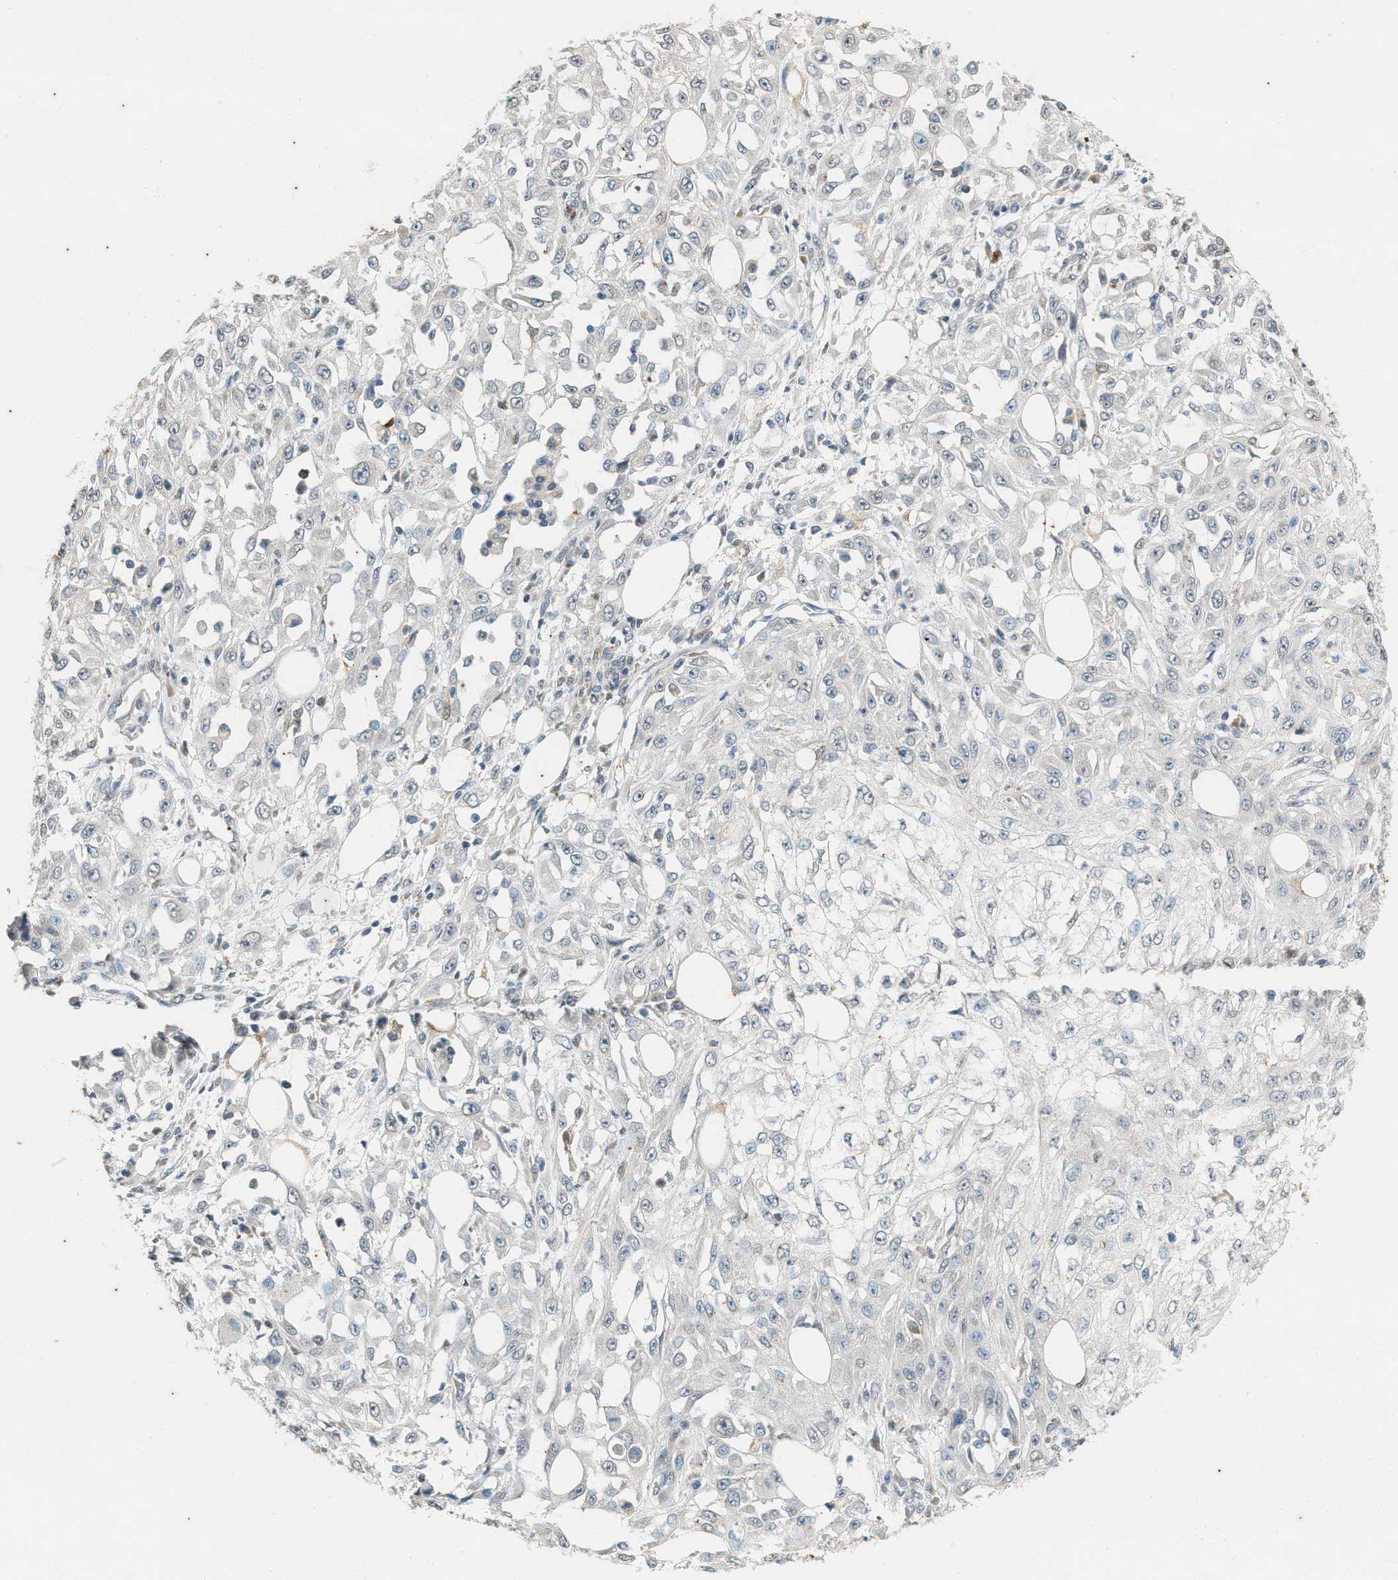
{"staining": {"intensity": "negative", "quantity": "none", "location": "none"}, "tissue": "skin cancer", "cell_type": "Tumor cells", "image_type": "cancer", "snomed": [{"axis": "morphology", "description": "Squamous cell carcinoma, NOS"}, {"axis": "morphology", "description": "Squamous cell carcinoma, metastatic, NOS"}, {"axis": "topography", "description": "Skin"}, {"axis": "topography", "description": "Lymph node"}], "caption": "This is a photomicrograph of immunohistochemistry staining of squamous cell carcinoma (skin), which shows no expression in tumor cells.", "gene": "CHPF2", "patient": {"sex": "male", "age": 75}}